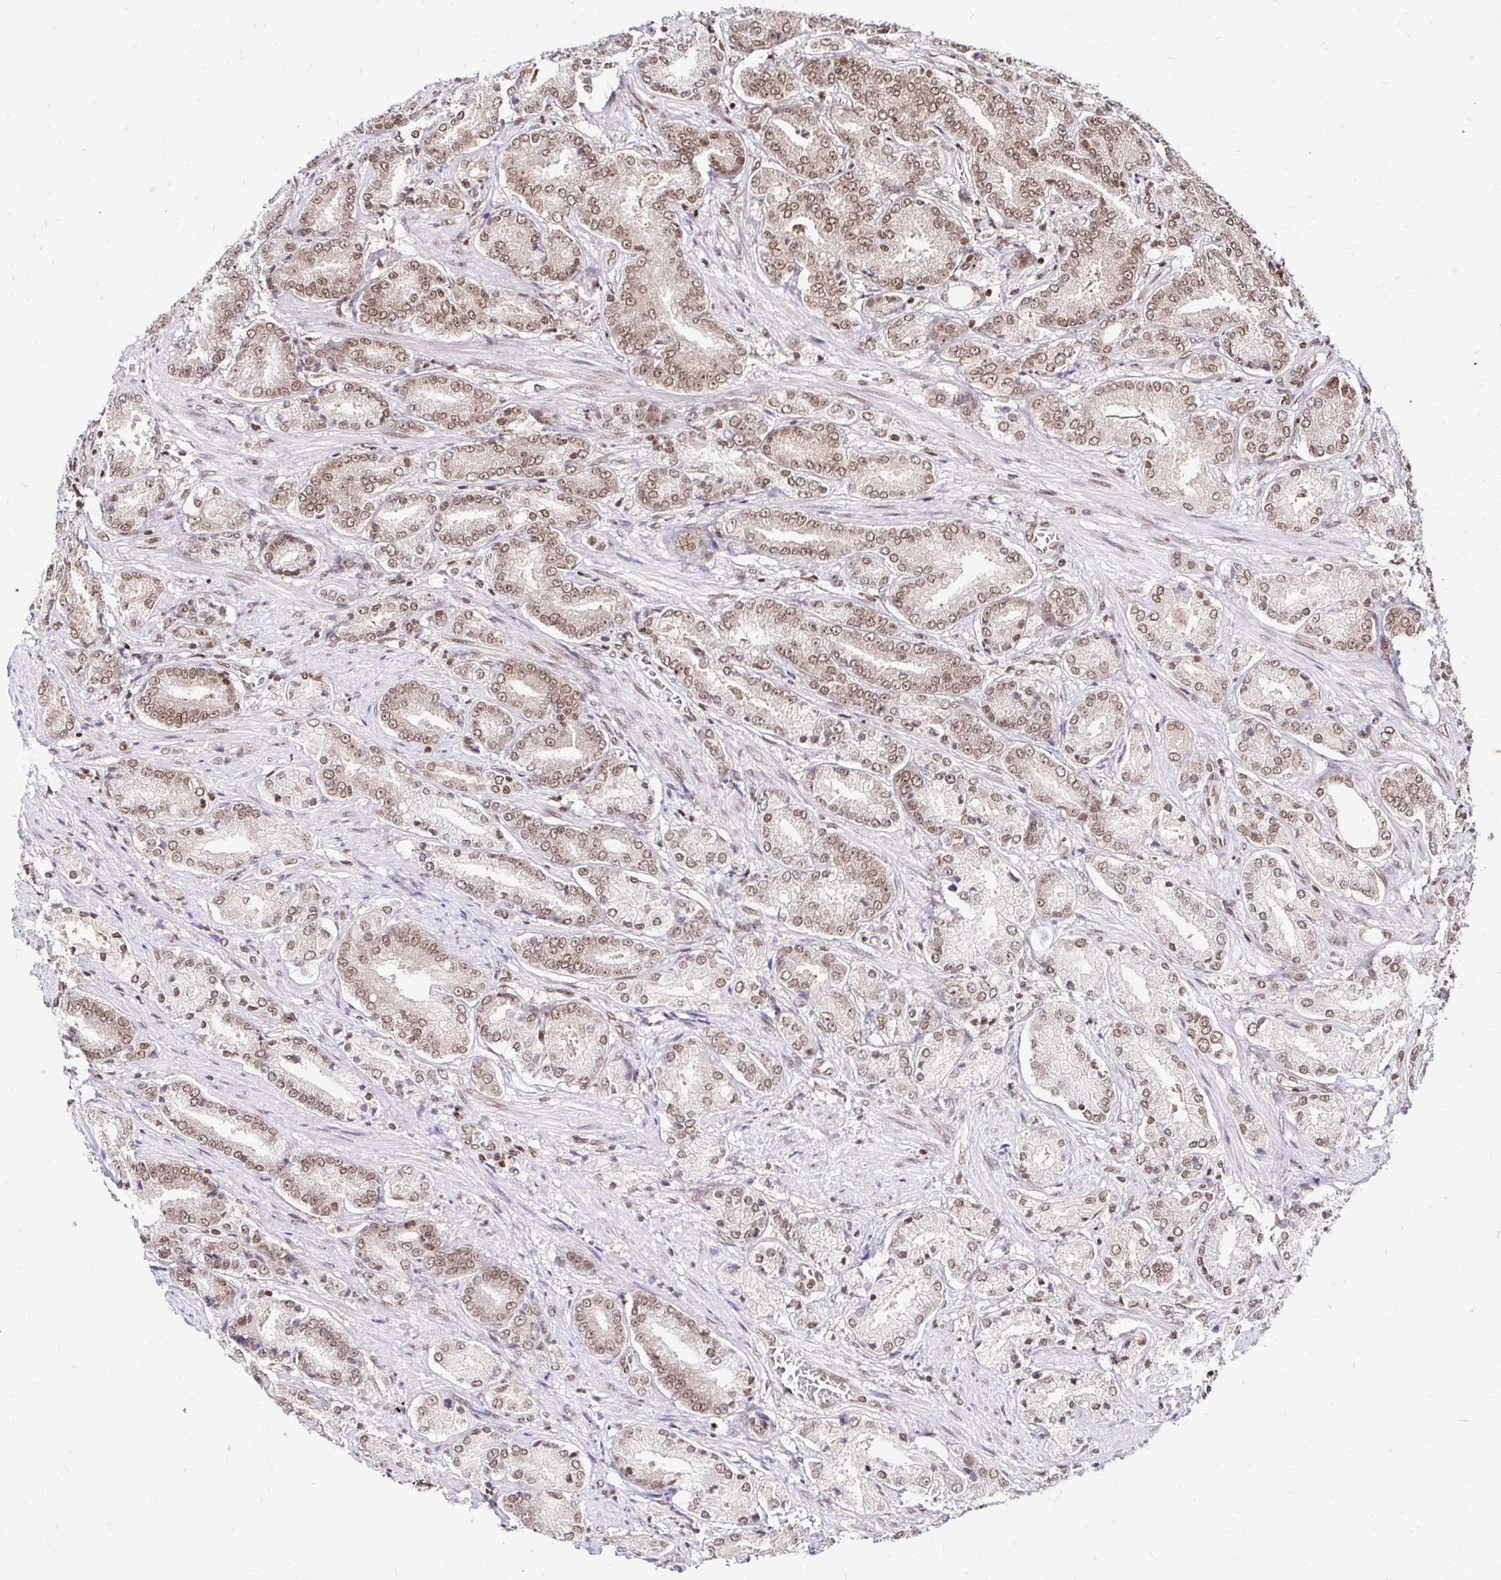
{"staining": {"intensity": "moderate", "quantity": ">75%", "location": "nuclear"}, "tissue": "prostate cancer", "cell_type": "Tumor cells", "image_type": "cancer", "snomed": [{"axis": "morphology", "description": "Adenocarcinoma, High grade"}, {"axis": "topography", "description": "Prostate and seminal vesicle, NOS"}], "caption": "IHC histopathology image of prostate cancer (adenocarcinoma (high-grade)) stained for a protein (brown), which shows medium levels of moderate nuclear positivity in about >75% of tumor cells.", "gene": "GLYR1", "patient": {"sex": "male", "age": 61}}